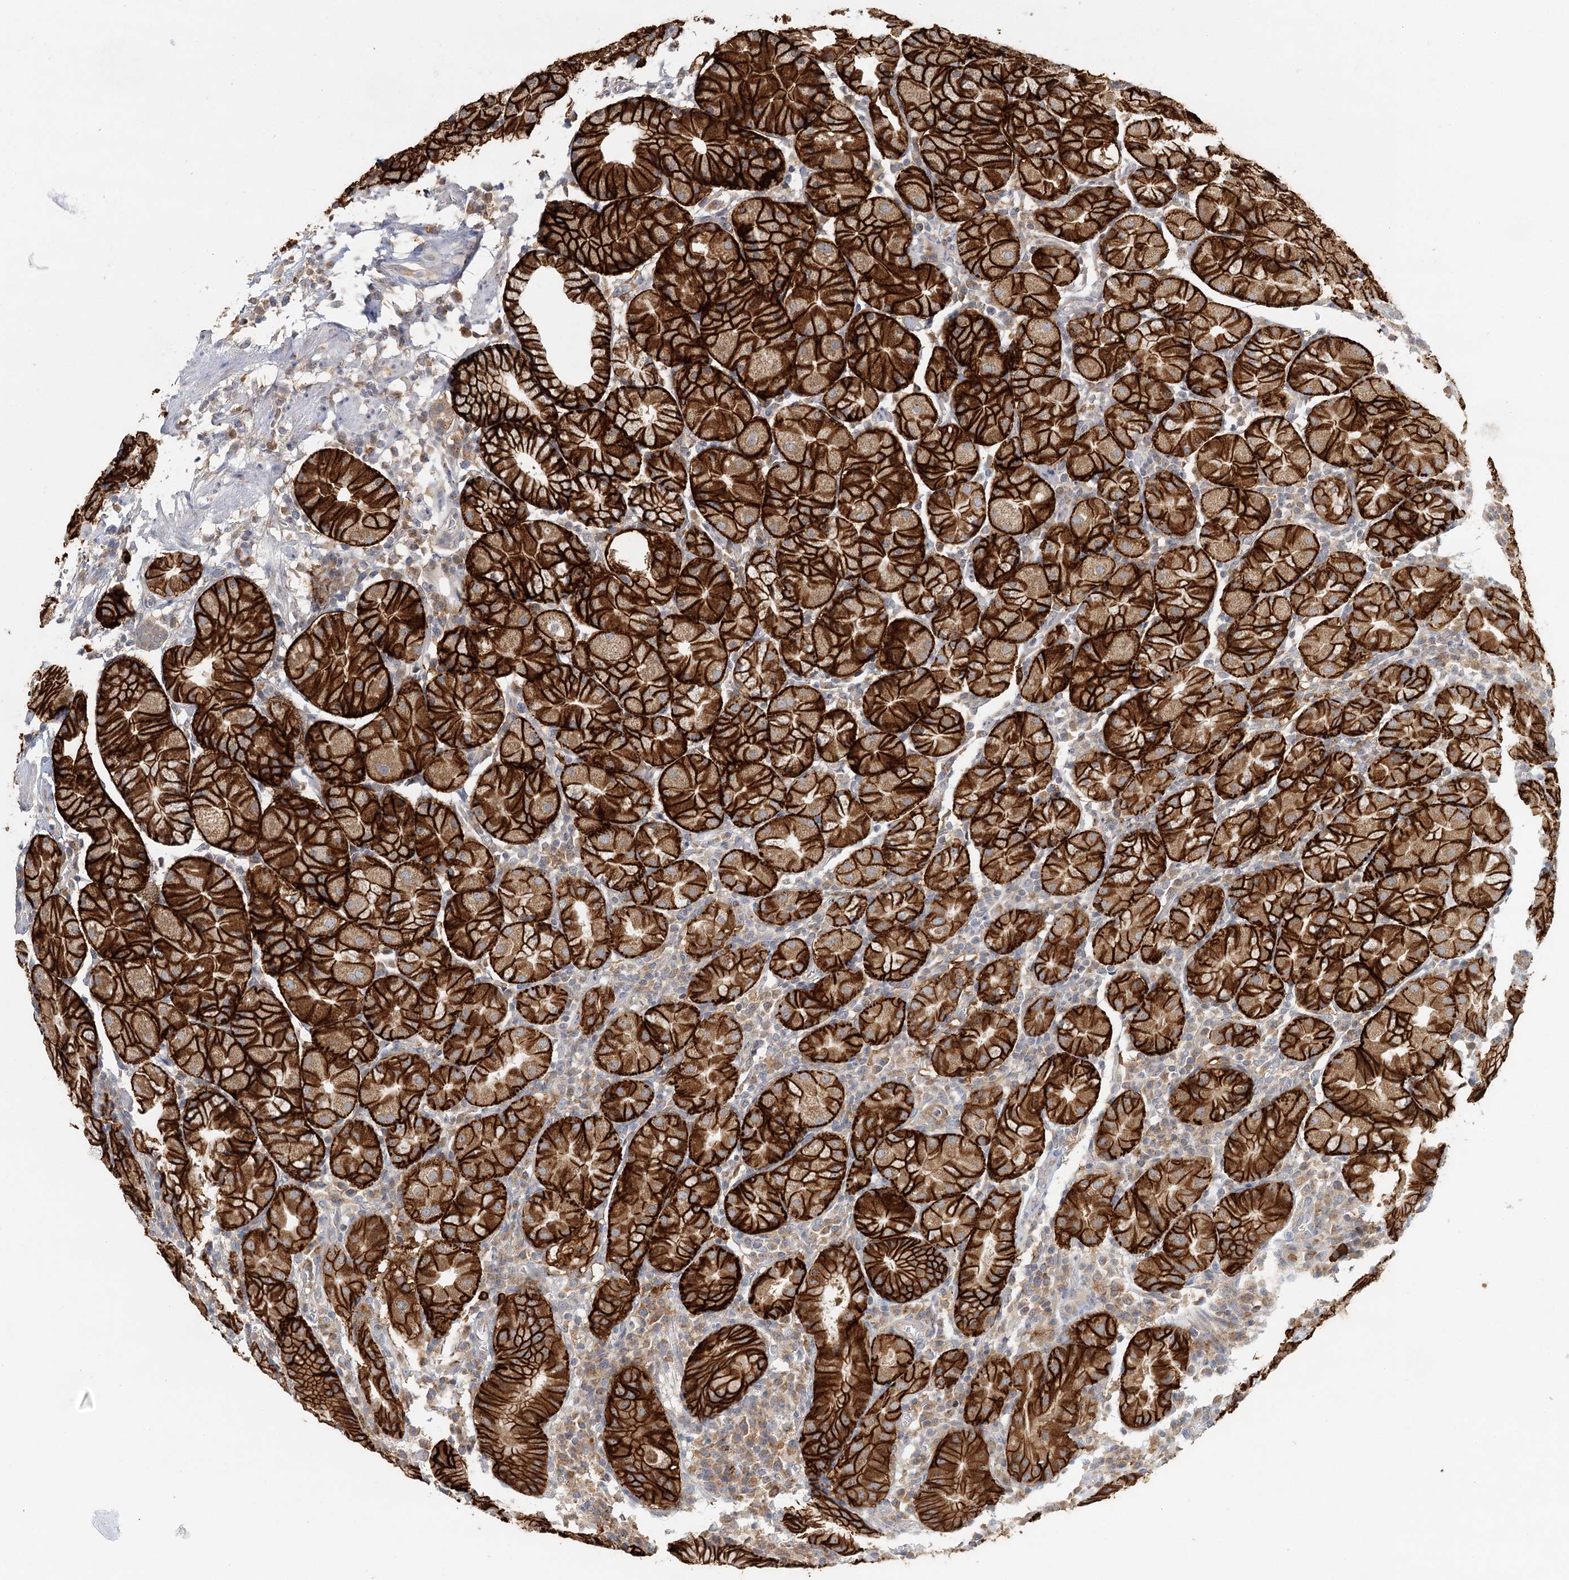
{"staining": {"intensity": "strong", "quantity": ">75%", "location": "cytoplasmic/membranous"}, "tissue": "stomach", "cell_type": "Glandular cells", "image_type": "normal", "snomed": [{"axis": "morphology", "description": "Normal tissue, NOS"}, {"axis": "topography", "description": "Stomach"}, {"axis": "topography", "description": "Stomach, lower"}], "caption": "The photomicrograph shows immunohistochemical staining of unremarkable stomach. There is strong cytoplasmic/membranous expression is appreciated in approximately >75% of glandular cells. Nuclei are stained in blue.", "gene": "VSIG1", "patient": {"sex": "female", "age": 75}}